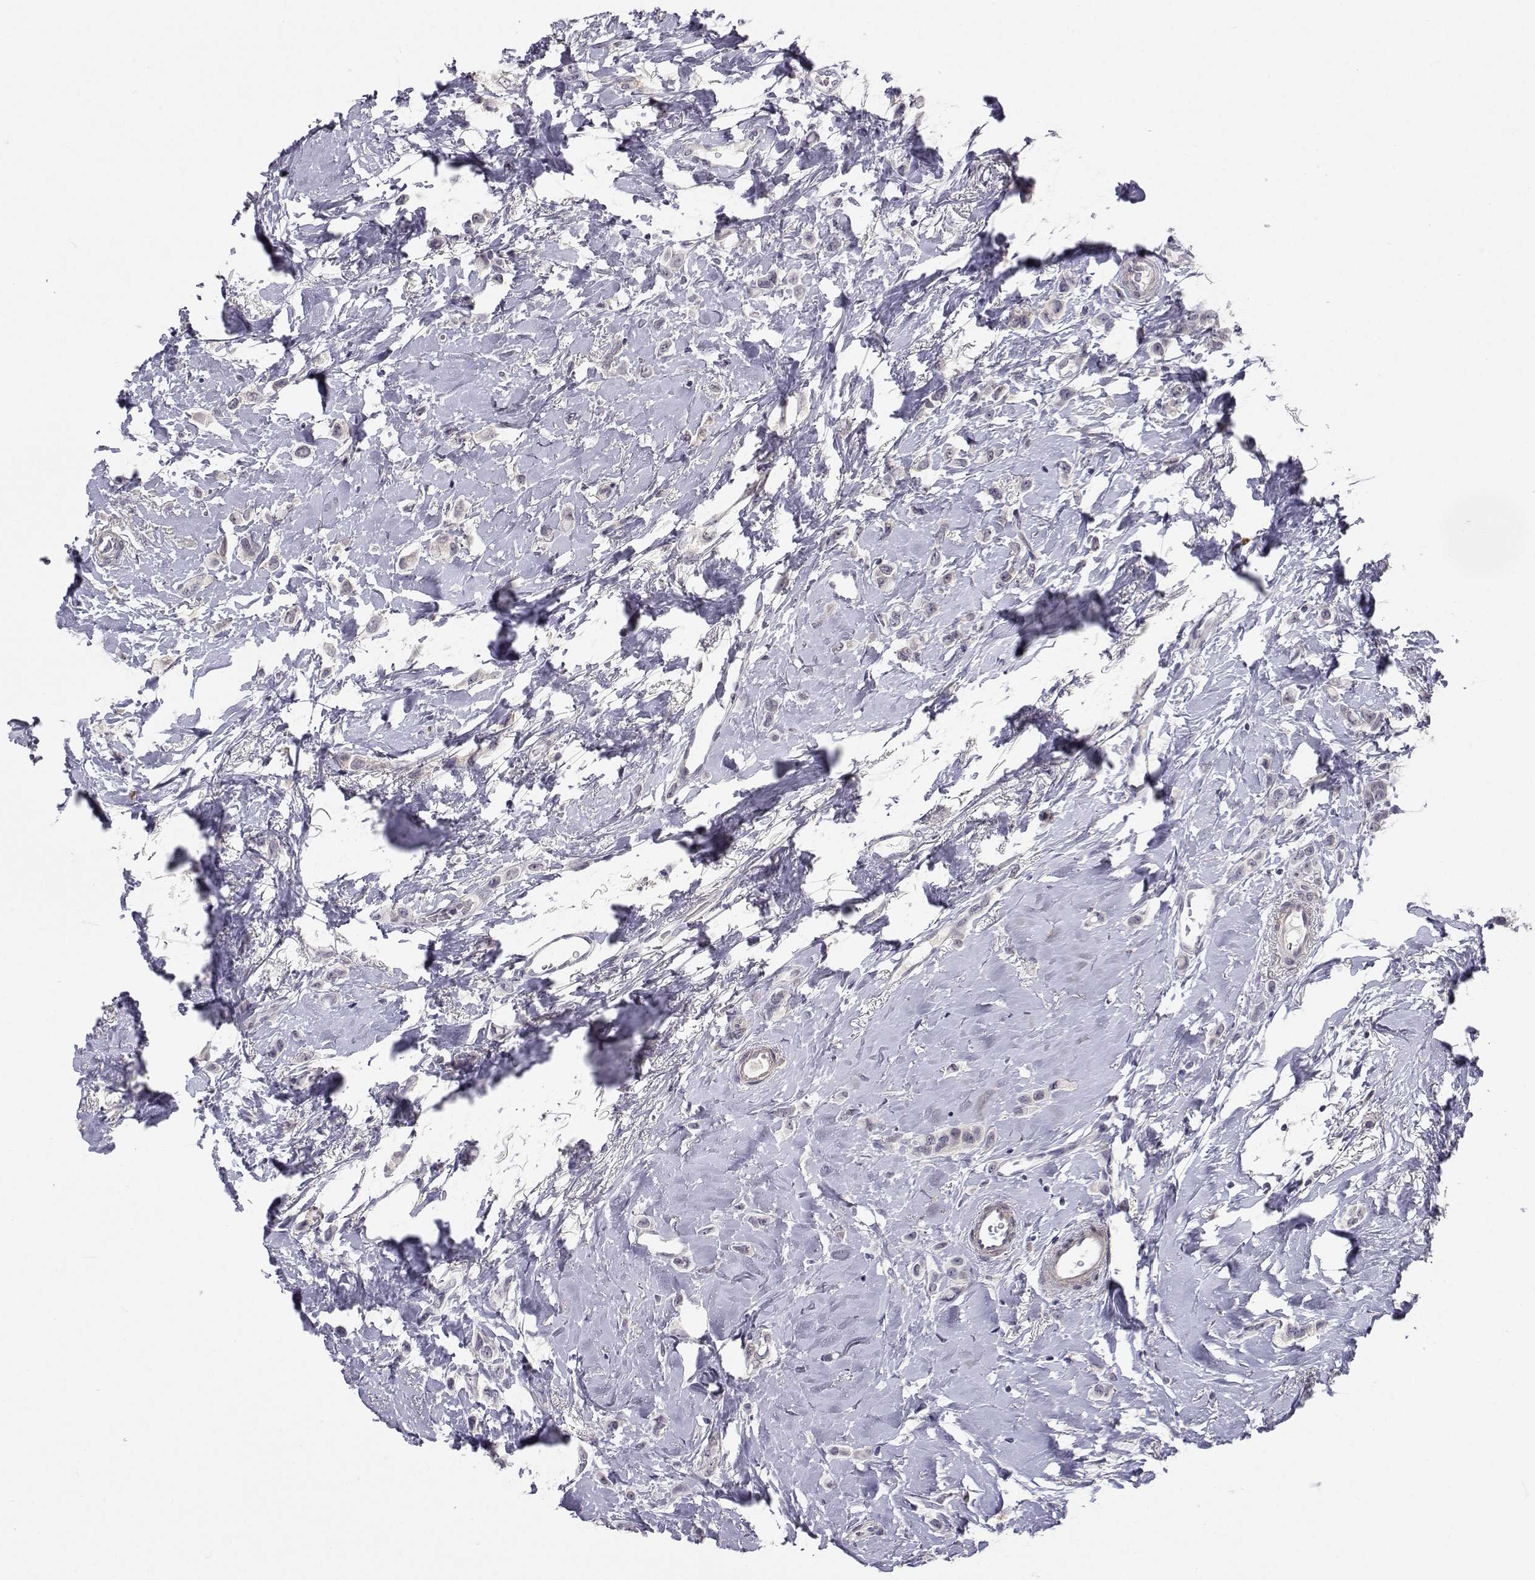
{"staining": {"intensity": "negative", "quantity": "none", "location": "none"}, "tissue": "breast cancer", "cell_type": "Tumor cells", "image_type": "cancer", "snomed": [{"axis": "morphology", "description": "Lobular carcinoma"}, {"axis": "topography", "description": "Breast"}], "caption": "Breast cancer was stained to show a protein in brown. There is no significant staining in tumor cells.", "gene": "SLC6A3", "patient": {"sex": "female", "age": 66}}